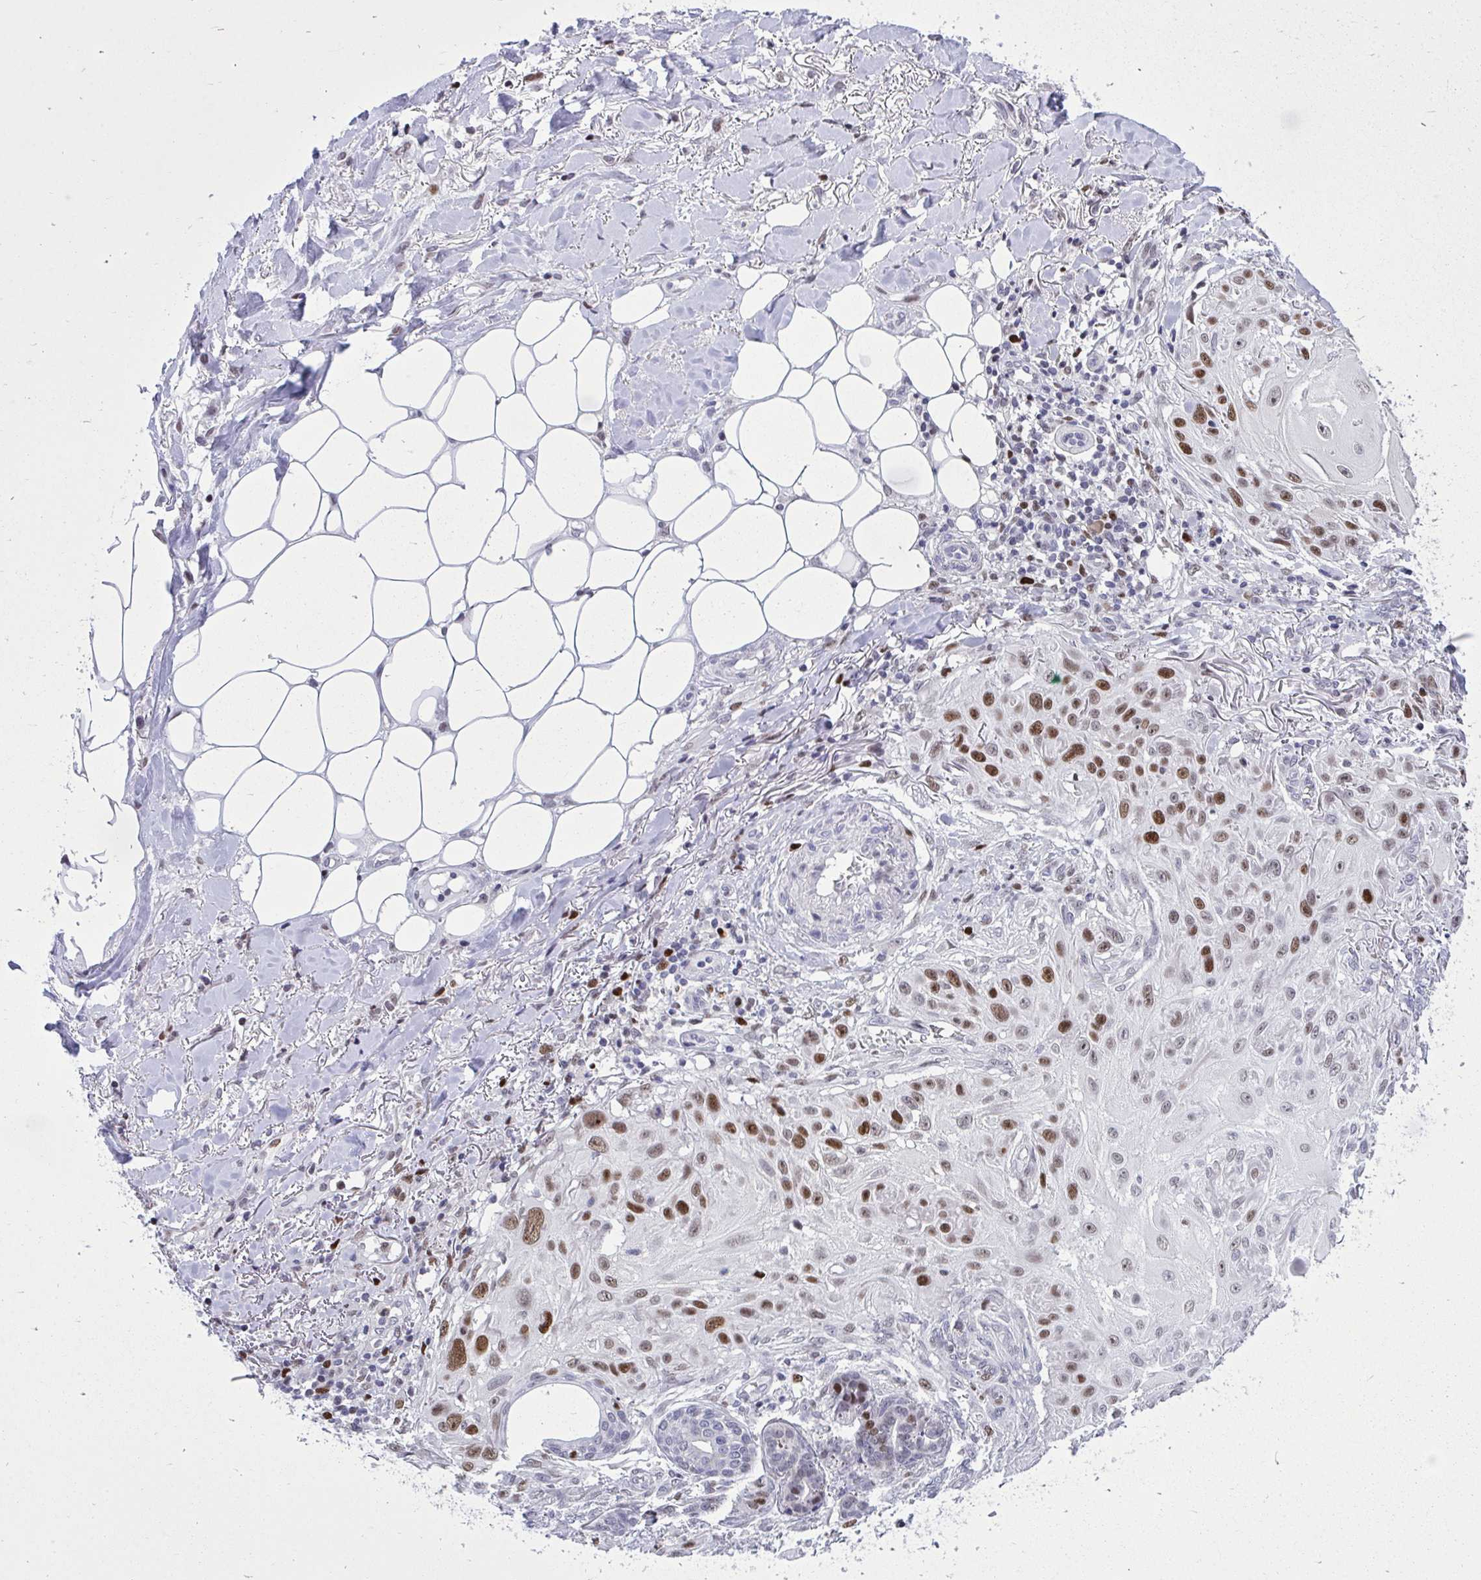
{"staining": {"intensity": "strong", "quantity": "25%-75%", "location": "nuclear"}, "tissue": "skin cancer", "cell_type": "Tumor cells", "image_type": "cancer", "snomed": [{"axis": "morphology", "description": "Squamous cell carcinoma, NOS"}, {"axis": "topography", "description": "Skin"}], "caption": "Strong nuclear positivity is present in about 25%-75% of tumor cells in skin squamous cell carcinoma.", "gene": "C1QL2", "patient": {"sex": "female", "age": 91}}